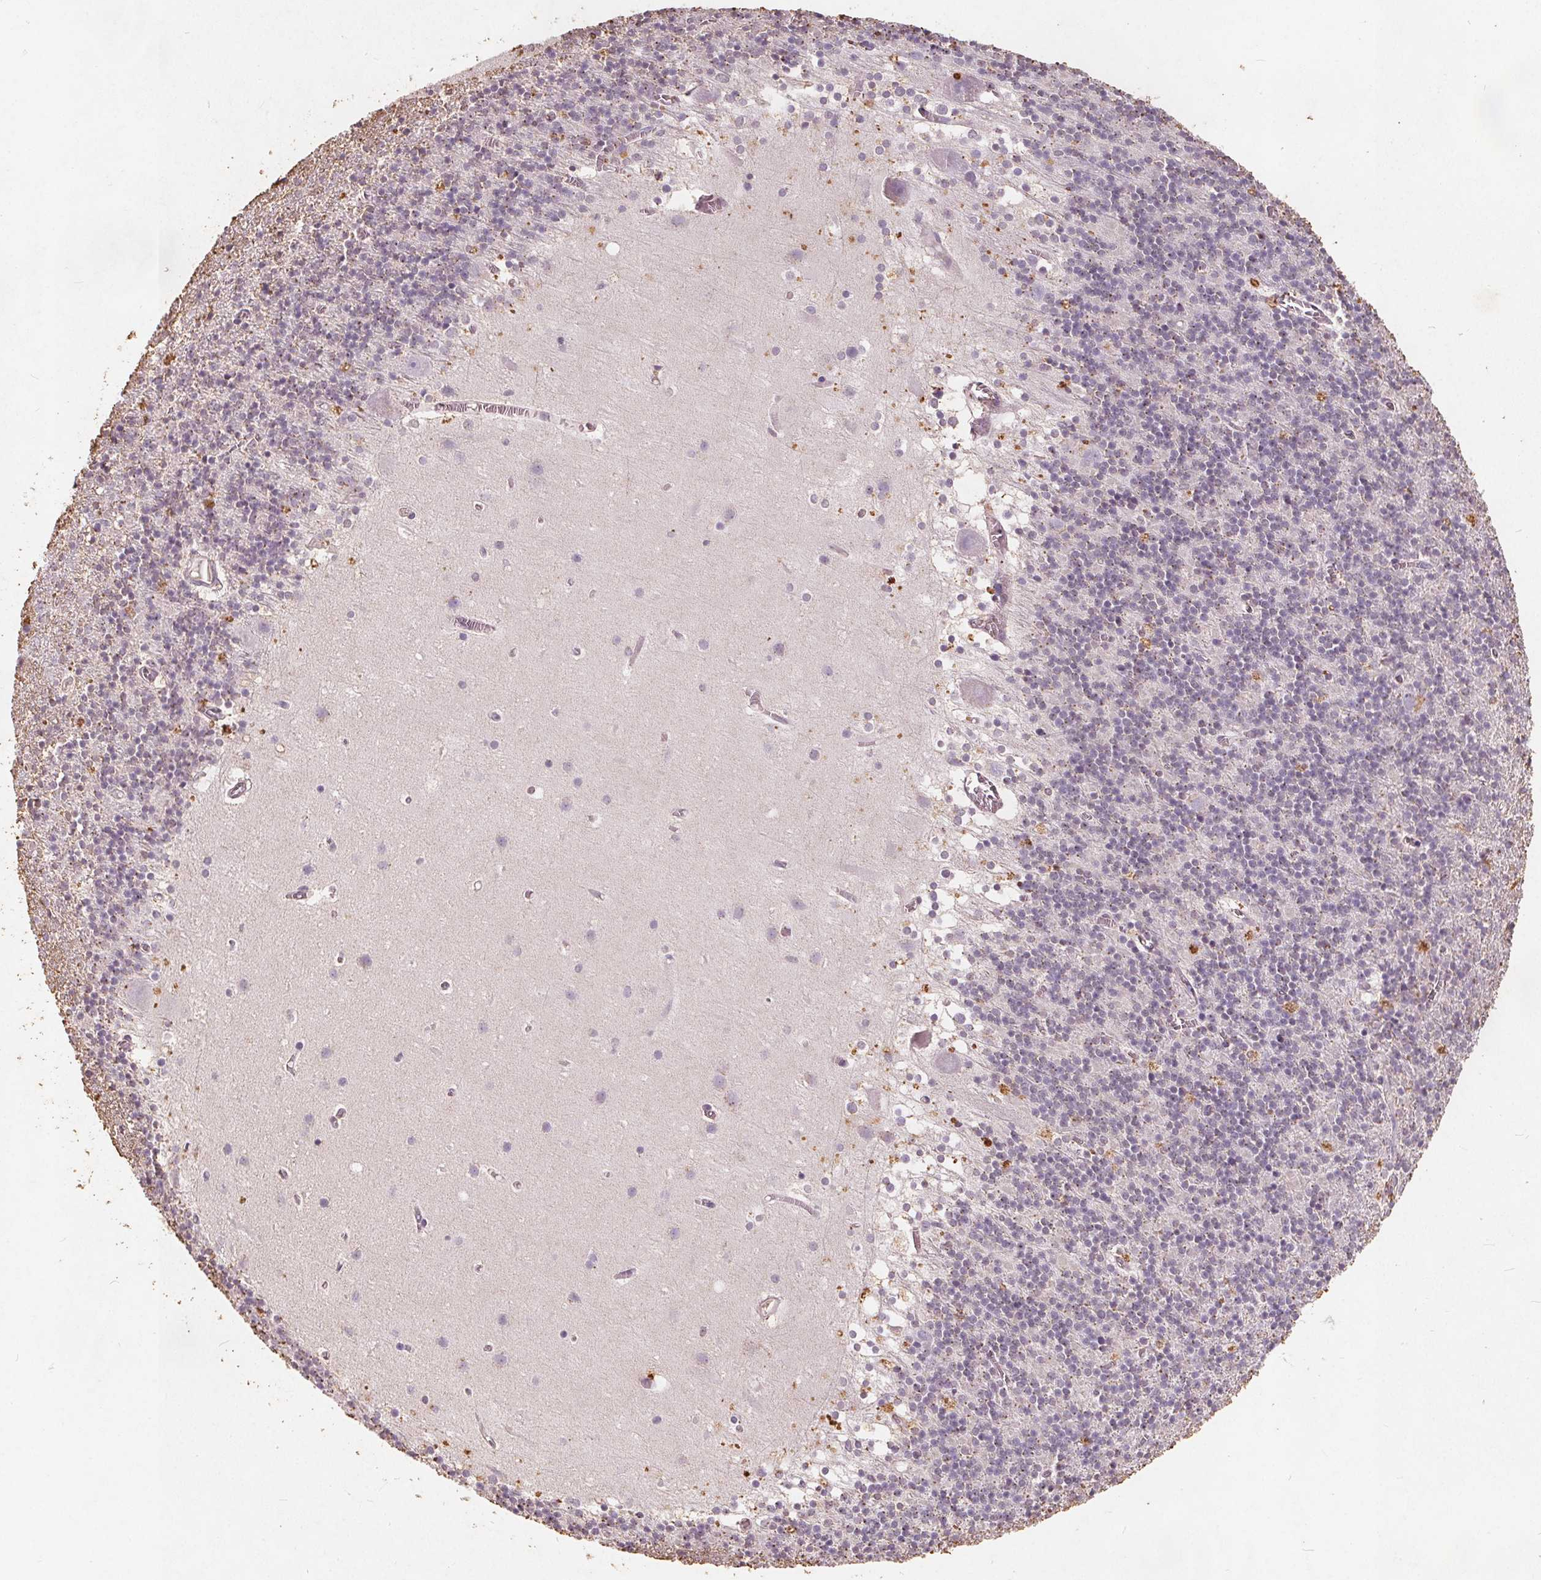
{"staining": {"intensity": "moderate", "quantity": "<25%", "location": "cytoplasmic/membranous"}, "tissue": "cerebellum", "cell_type": "Cells in granular layer", "image_type": "normal", "snomed": [{"axis": "morphology", "description": "Normal tissue, NOS"}, {"axis": "topography", "description": "Cerebellum"}], "caption": "The micrograph displays immunohistochemical staining of benign cerebellum. There is moderate cytoplasmic/membranous positivity is appreciated in about <25% of cells in granular layer. The staining is performed using DAB (3,3'-diaminobenzidine) brown chromogen to label protein expression. The nuclei are counter-stained blue using hematoxylin.", "gene": "C19orf84", "patient": {"sex": "male", "age": 70}}